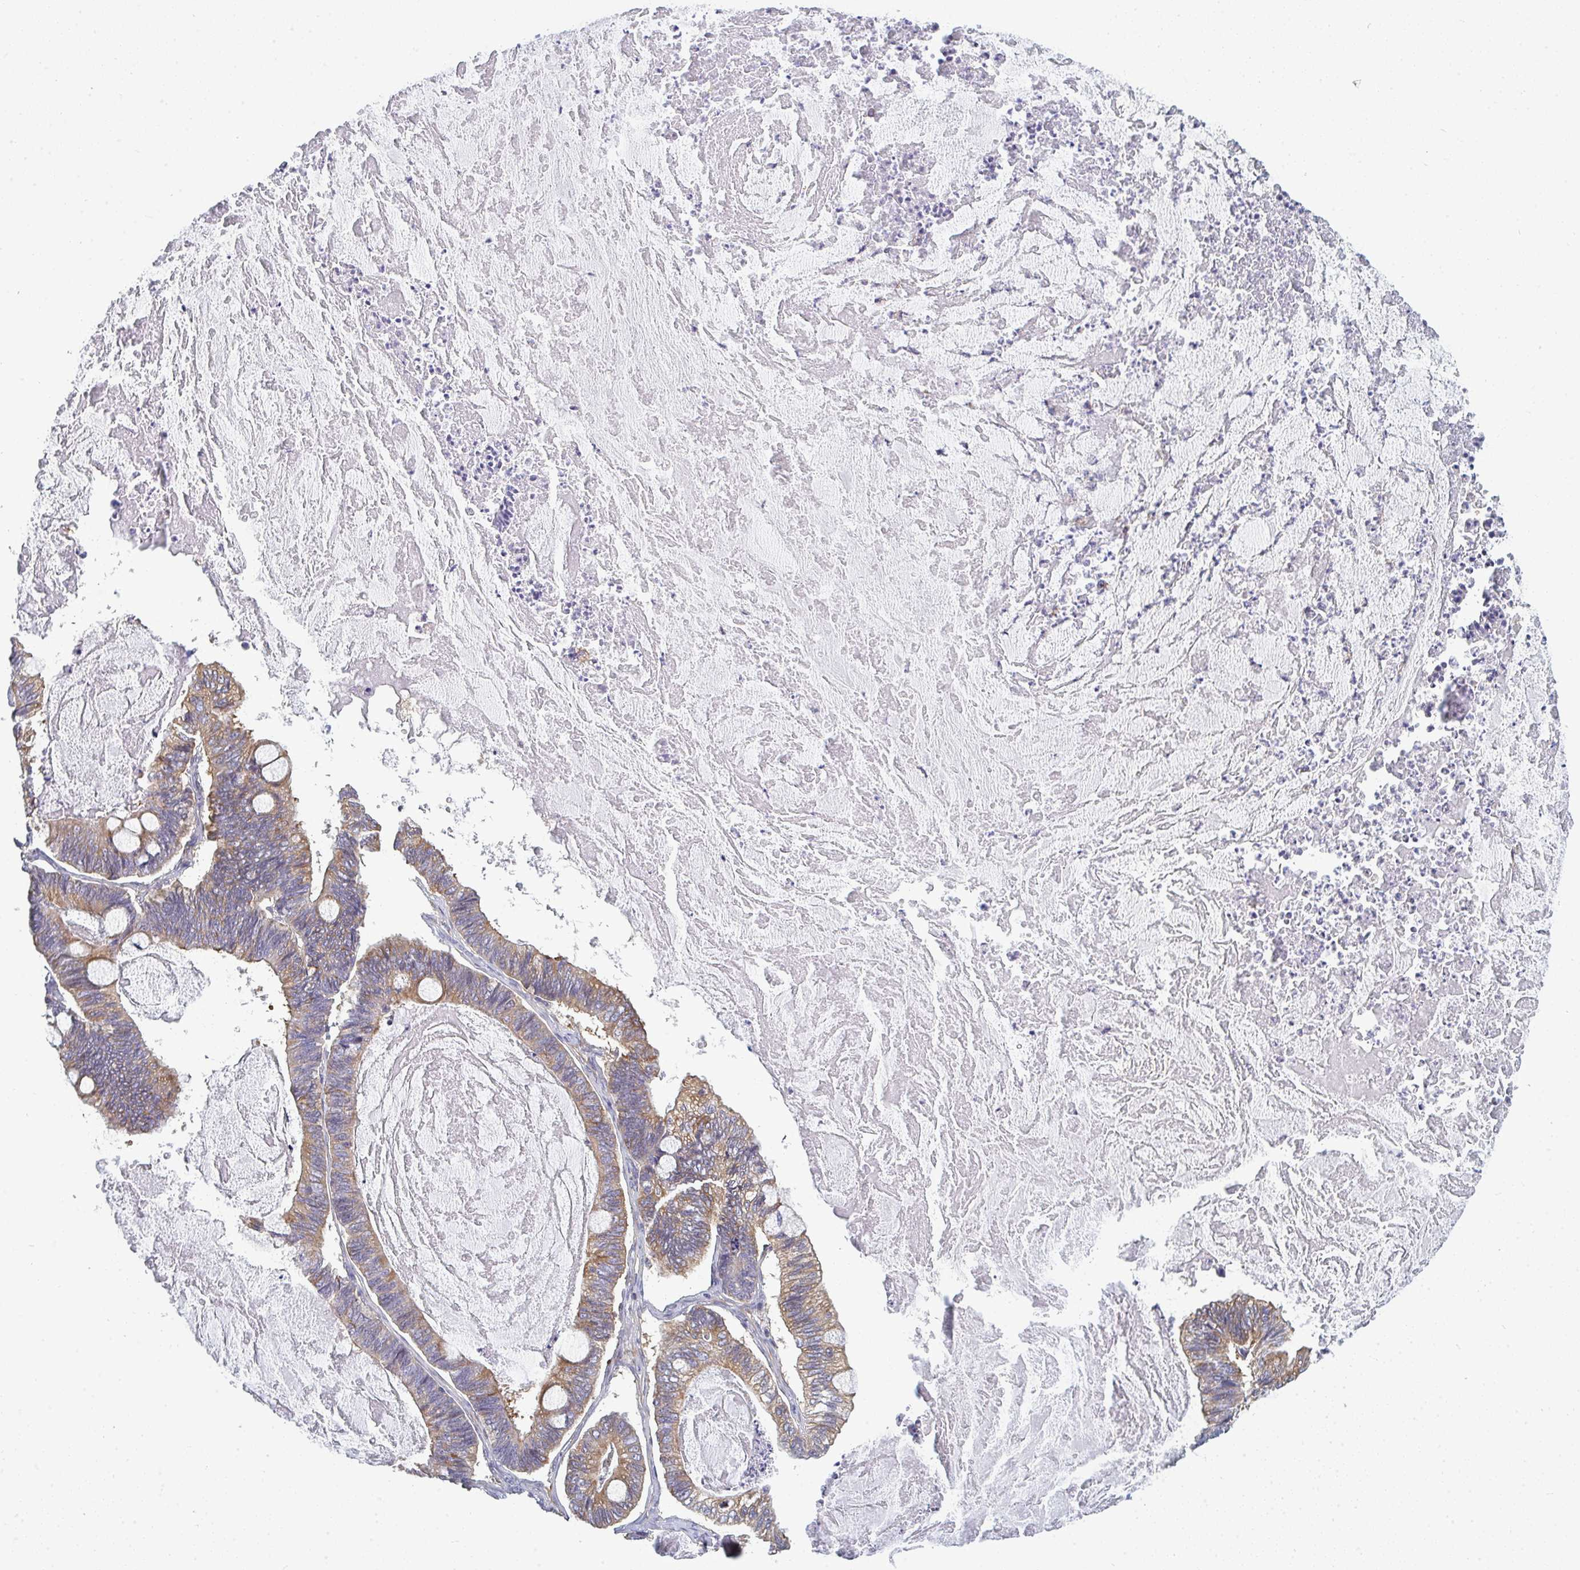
{"staining": {"intensity": "moderate", "quantity": ">75%", "location": "cytoplasmic/membranous"}, "tissue": "ovarian cancer", "cell_type": "Tumor cells", "image_type": "cancer", "snomed": [{"axis": "morphology", "description": "Cystadenocarcinoma, mucinous, NOS"}, {"axis": "topography", "description": "Ovary"}], "caption": "This is a histology image of immunohistochemistry staining of ovarian cancer, which shows moderate expression in the cytoplasmic/membranous of tumor cells.", "gene": "DYNC1I2", "patient": {"sex": "female", "age": 61}}